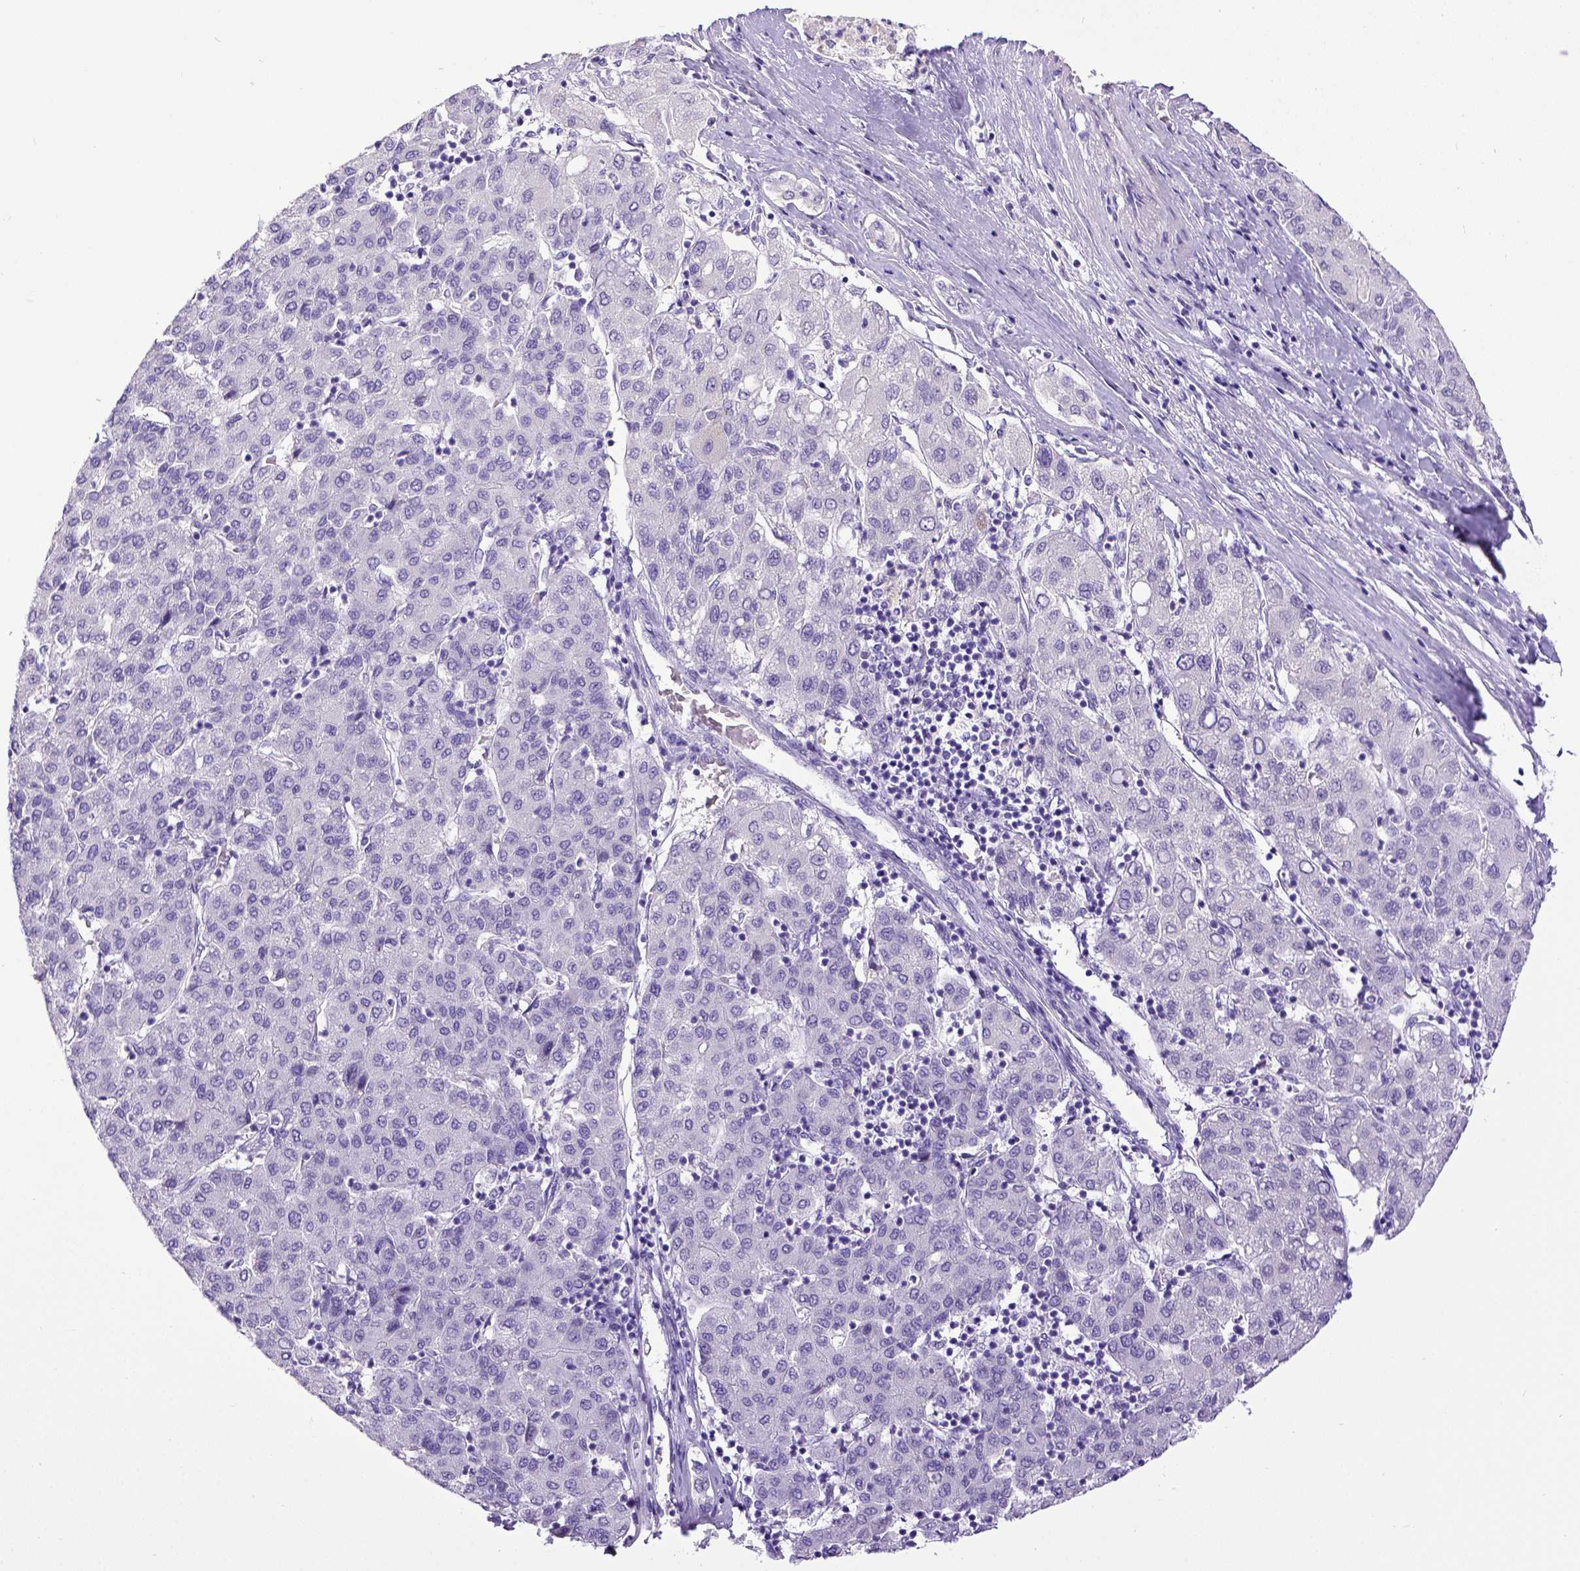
{"staining": {"intensity": "negative", "quantity": "none", "location": "none"}, "tissue": "liver cancer", "cell_type": "Tumor cells", "image_type": "cancer", "snomed": [{"axis": "morphology", "description": "Carcinoma, Hepatocellular, NOS"}, {"axis": "topography", "description": "Liver"}], "caption": "Liver cancer (hepatocellular carcinoma) was stained to show a protein in brown. There is no significant expression in tumor cells. (Brightfield microscopy of DAB IHC at high magnification).", "gene": "ESR1", "patient": {"sex": "male", "age": 65}}